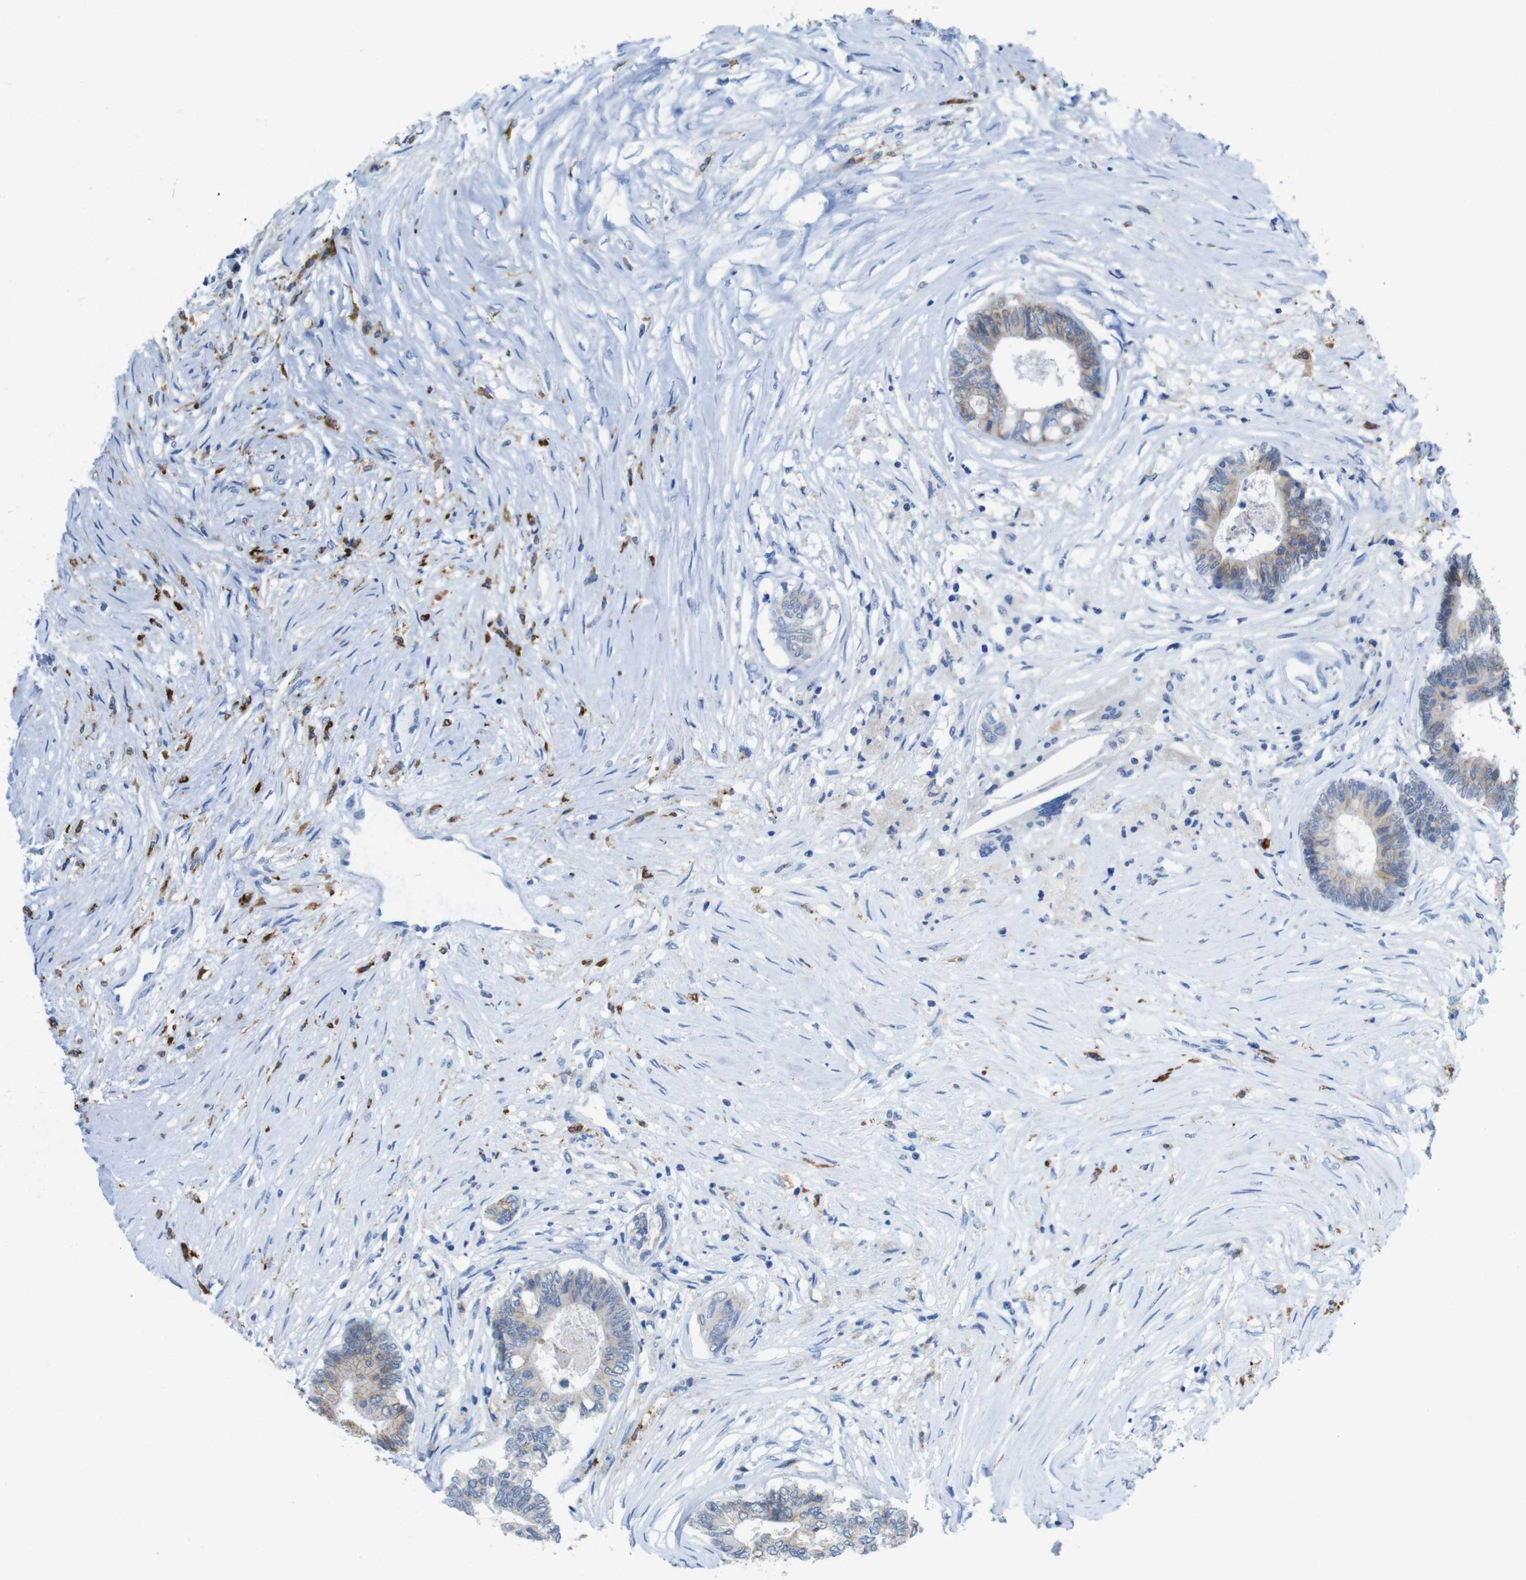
{"staining": {"intensity": "moderate", "quantity": "<25%", "location": "cytoplasmic/membranous"}, "tissue": "colorectal cancer", "cell_type": "Tumor cells", "image_type": "cancer", "snomed": [{"axis": "morphology", "description": "Adenocarcinoma, NOS"}, {"axis": "topography", "description": "Rectum"}], "caption": "IHC image of colorectal adenocarcinoma stained for a protein (brown), which shows low levels of moderate cytoplasmic/membranous positivity in approximately <25% of tumor cells.", "gene": "CLMN", "patient": {"sex": "male", "age": 63}}